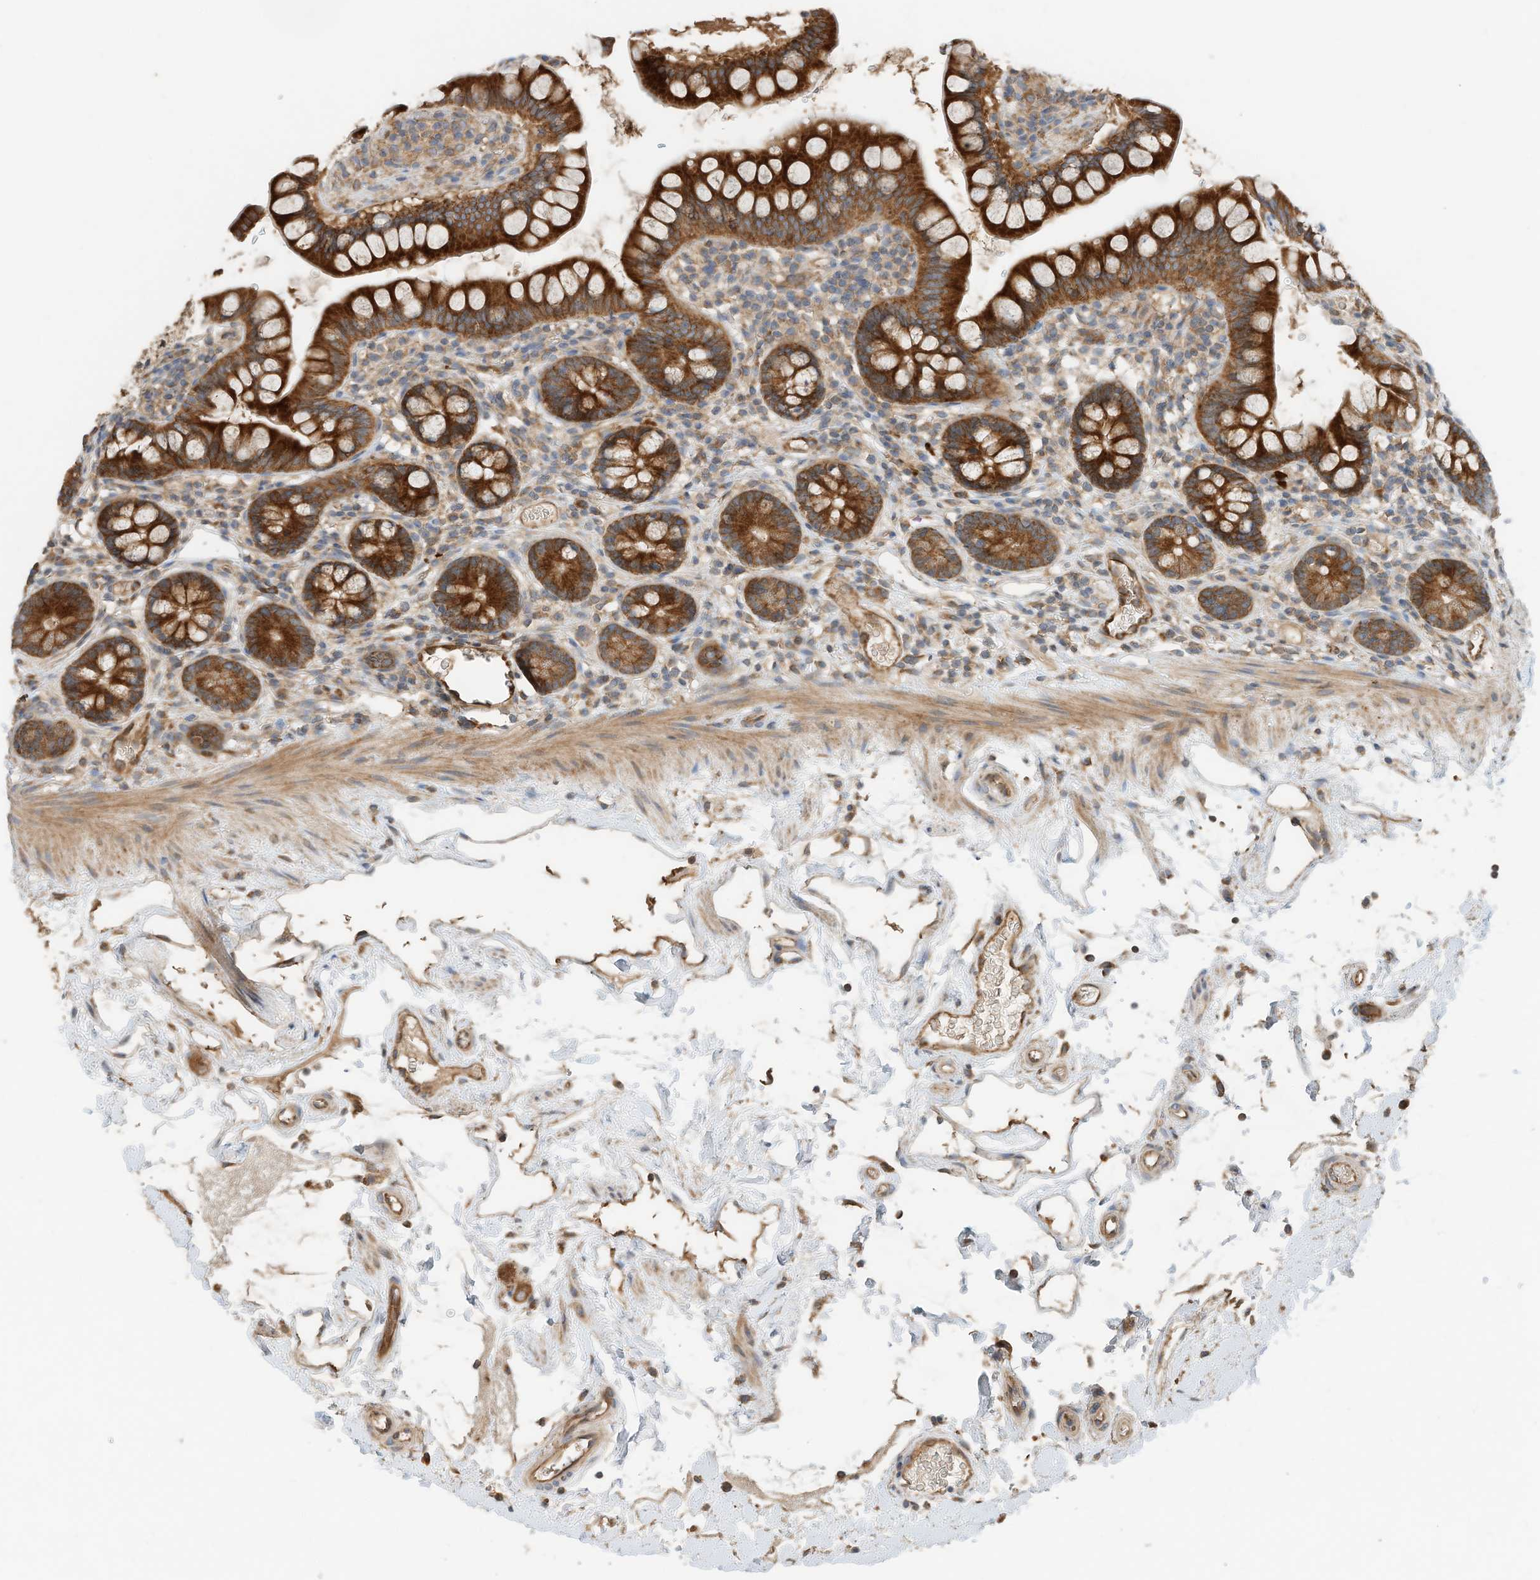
{"staining": {"intensity": "strong", "quantity": ">75%", "location": "cytoplasmic/membranous"}, "tissue": "small intestine", "cell_type": "Glandular cells", "image_type": "normal", "snomed": [{"axis": "morphology", "description": "Normal tissue, NOS"}, {"axis": "topography", "description": "Small intestine"}], "caption": "Unremarkable small intestine shows strong cytoplasmic/membranous staining in approximately >75% of glandular cells, visualized by immunohistochemistry.", "gene": "CPAMD8", "patient": {"sex": "female", "age": 84}}